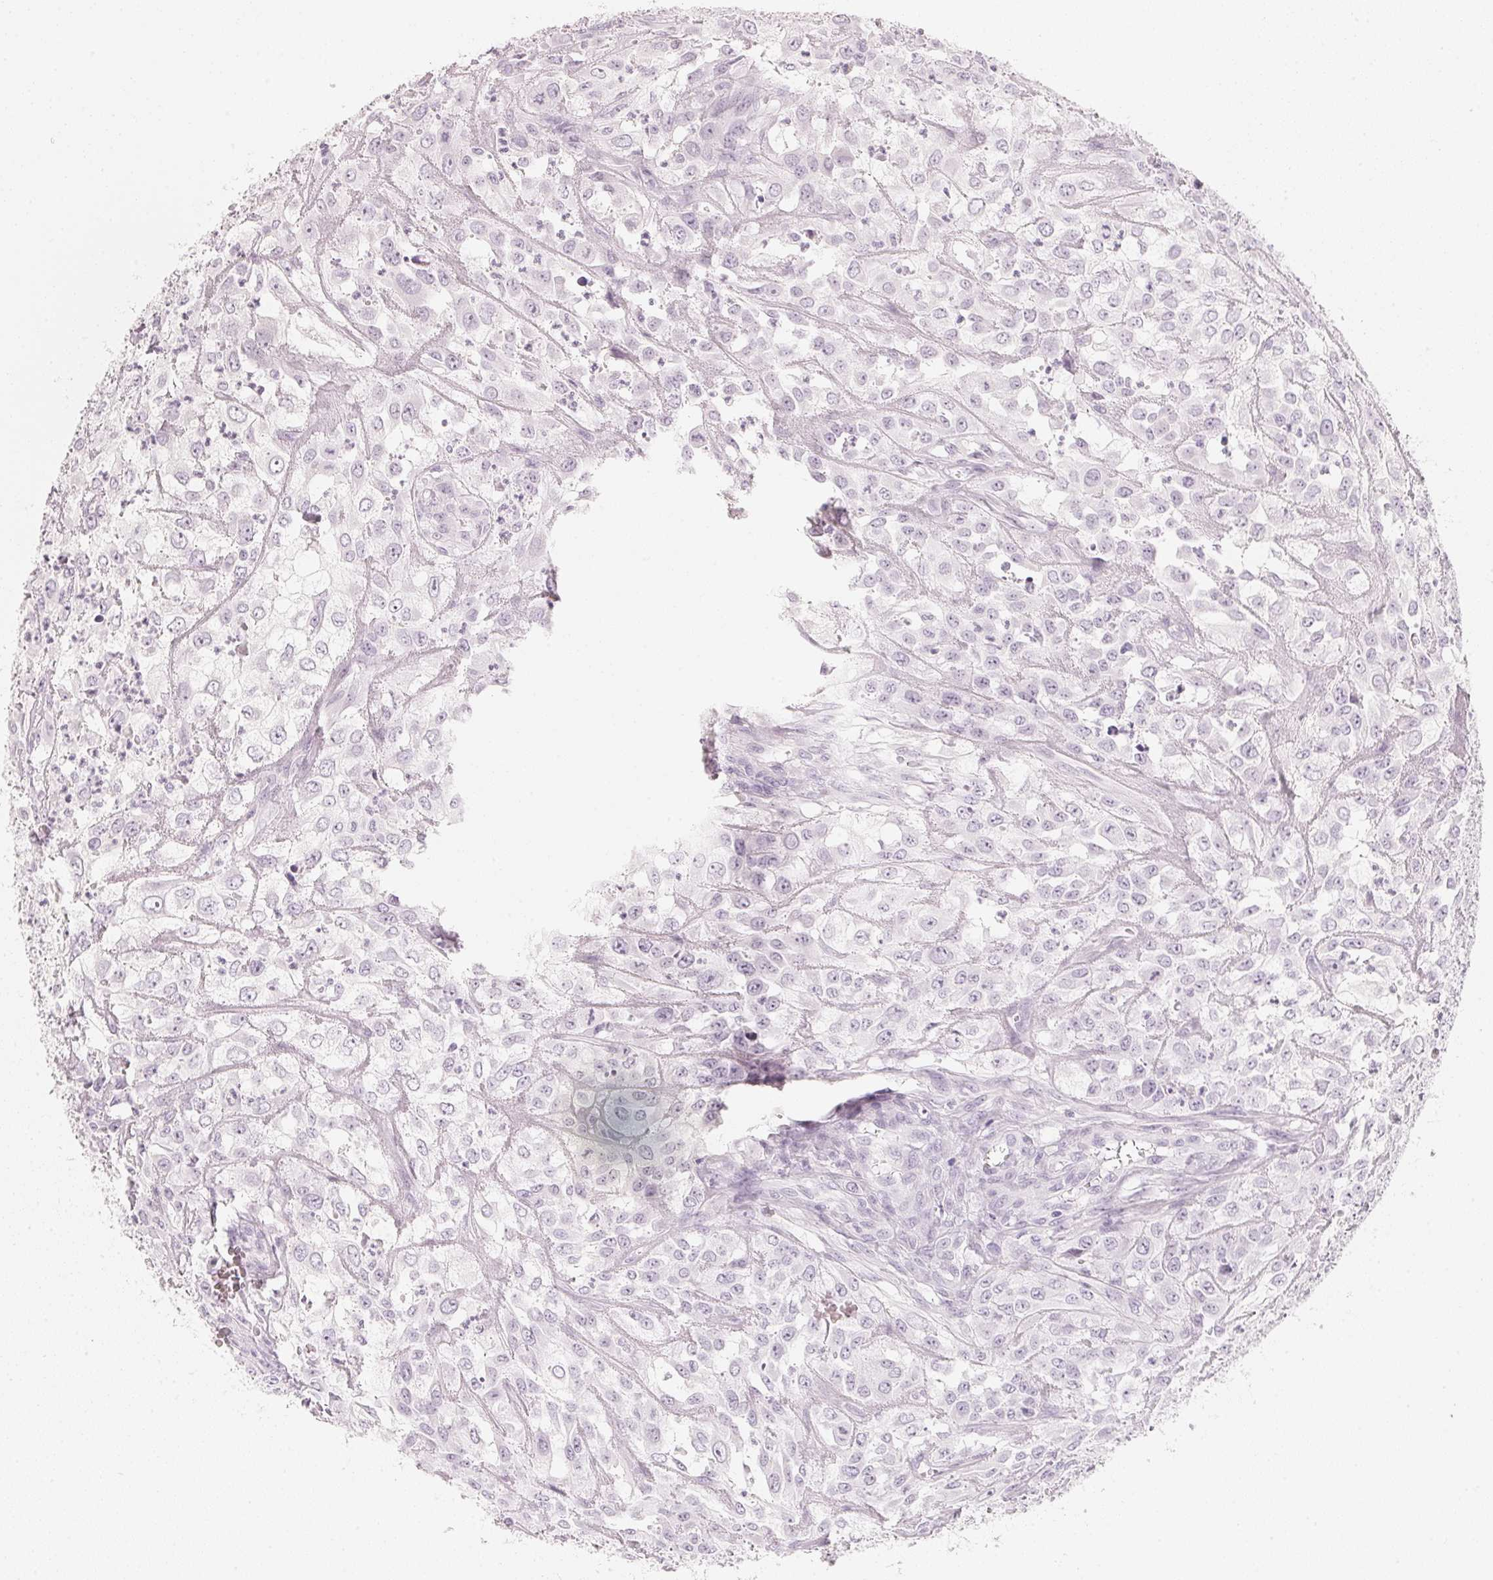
{"staining": {"intensity": "negative", "quantity": "none", "location": "none"}, "tissue": "urothelial cancer", "cell_type": "Tumor cells", "image_type": "cancer", "snomed": [{"axis": "morphology", "description": "Urothelial carcinoma, High grade"}, {"axis": "topography", "description": "Urinary bladder"}], "caption": "Tumor cells are negative for brown protein staining in high-grade urothelial carcinoma.", "gene": "SLC22A8", "patient": {"sex": "male", "age": 67}}